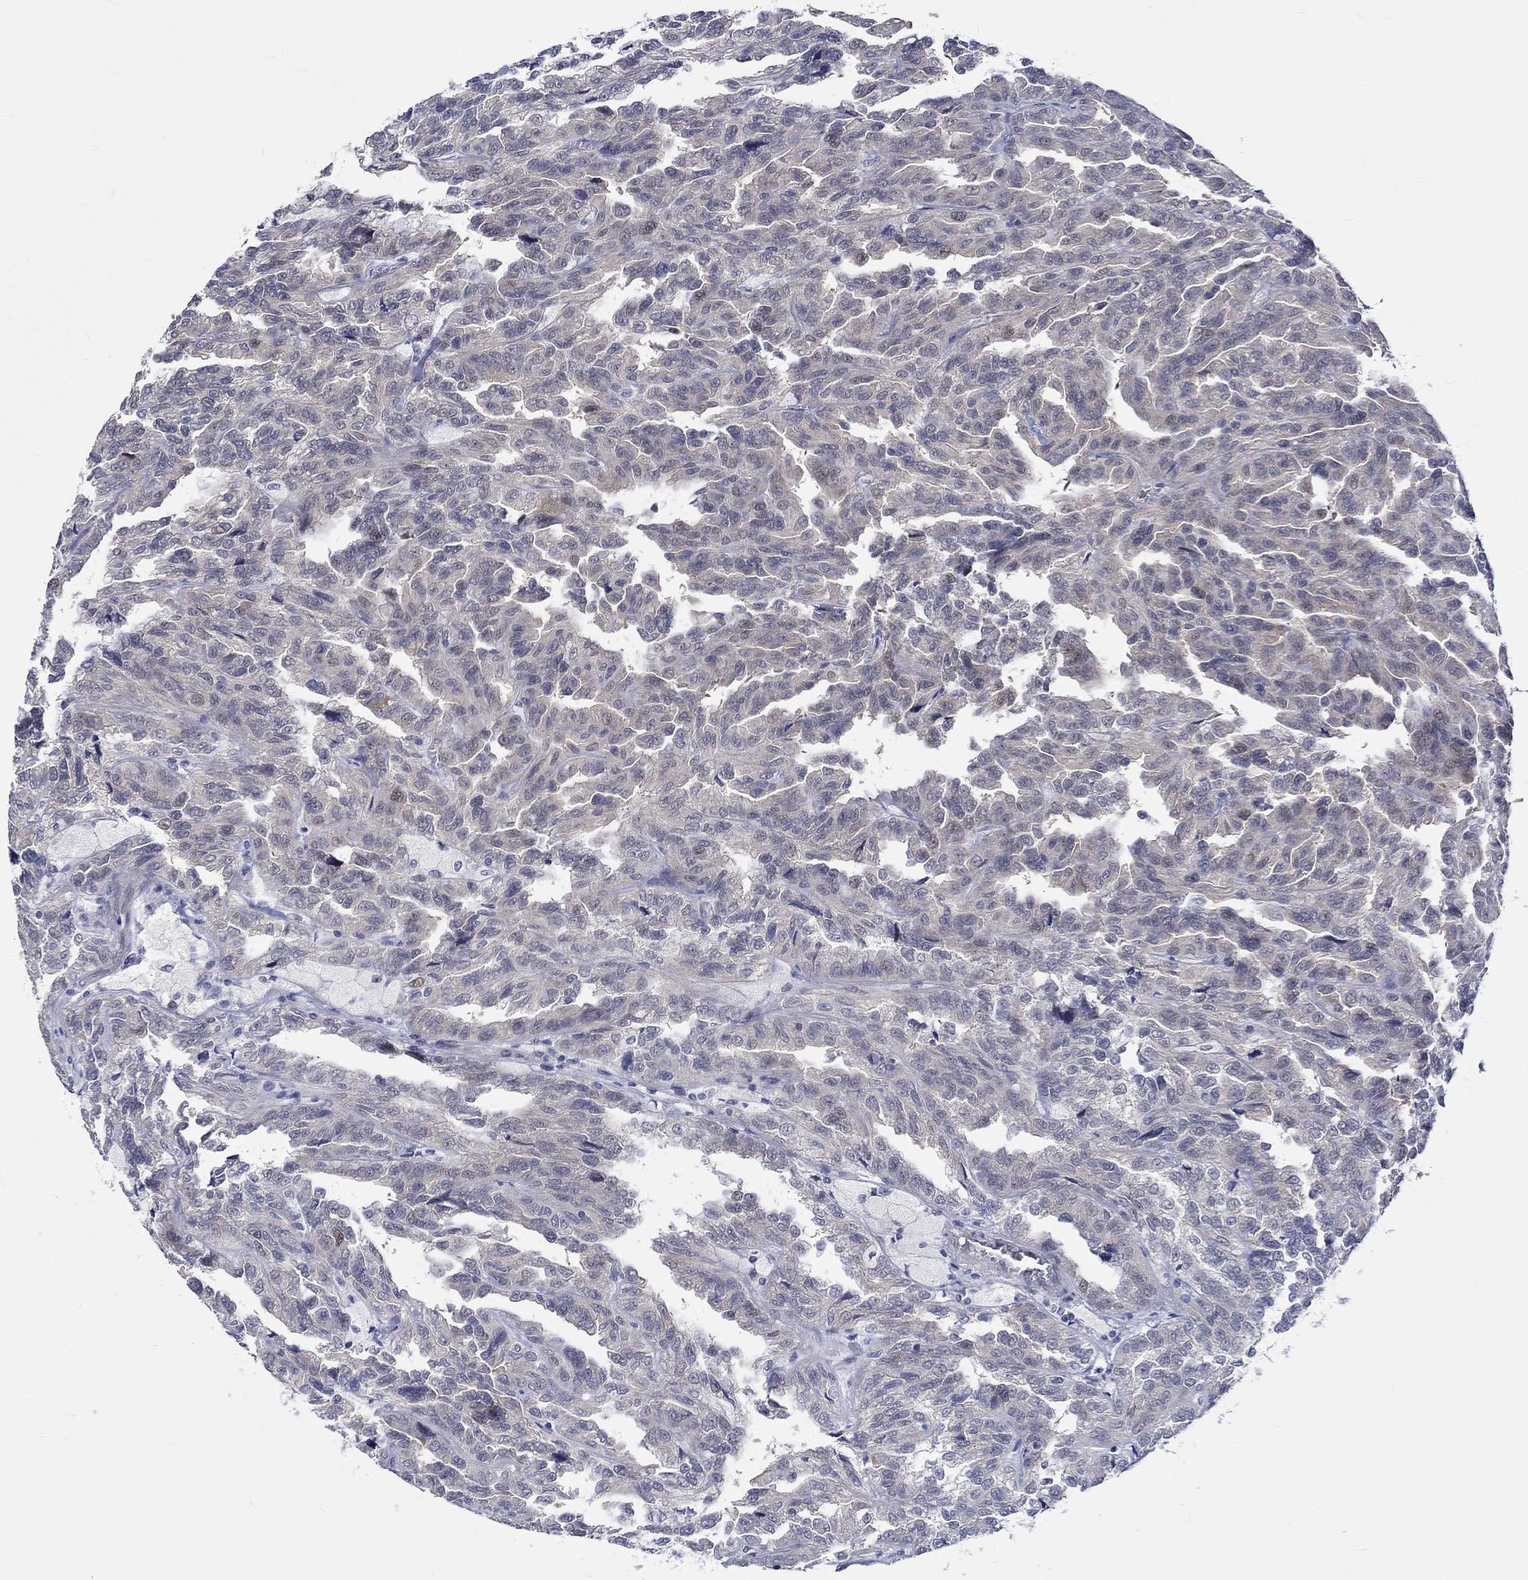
{"staining": {"intensity": "negative", "quantity": "none", "location": "none"}, "tissue": "renal cancer", "cell_type": "Tumor cells", "image_type": "cancer", "snomed": [{"axis": "morphology", "description": "Adenocarcinoma, NOS"}, {"axis": "topography", "description": "Kidney"}], "caption": "An immunohistochemistry histopathology image of renal cancer is shown. There is no staining in tumor cells of renal cancer.", "gene": "E2F8", "patient": {"sex": "male", "age": 79}}